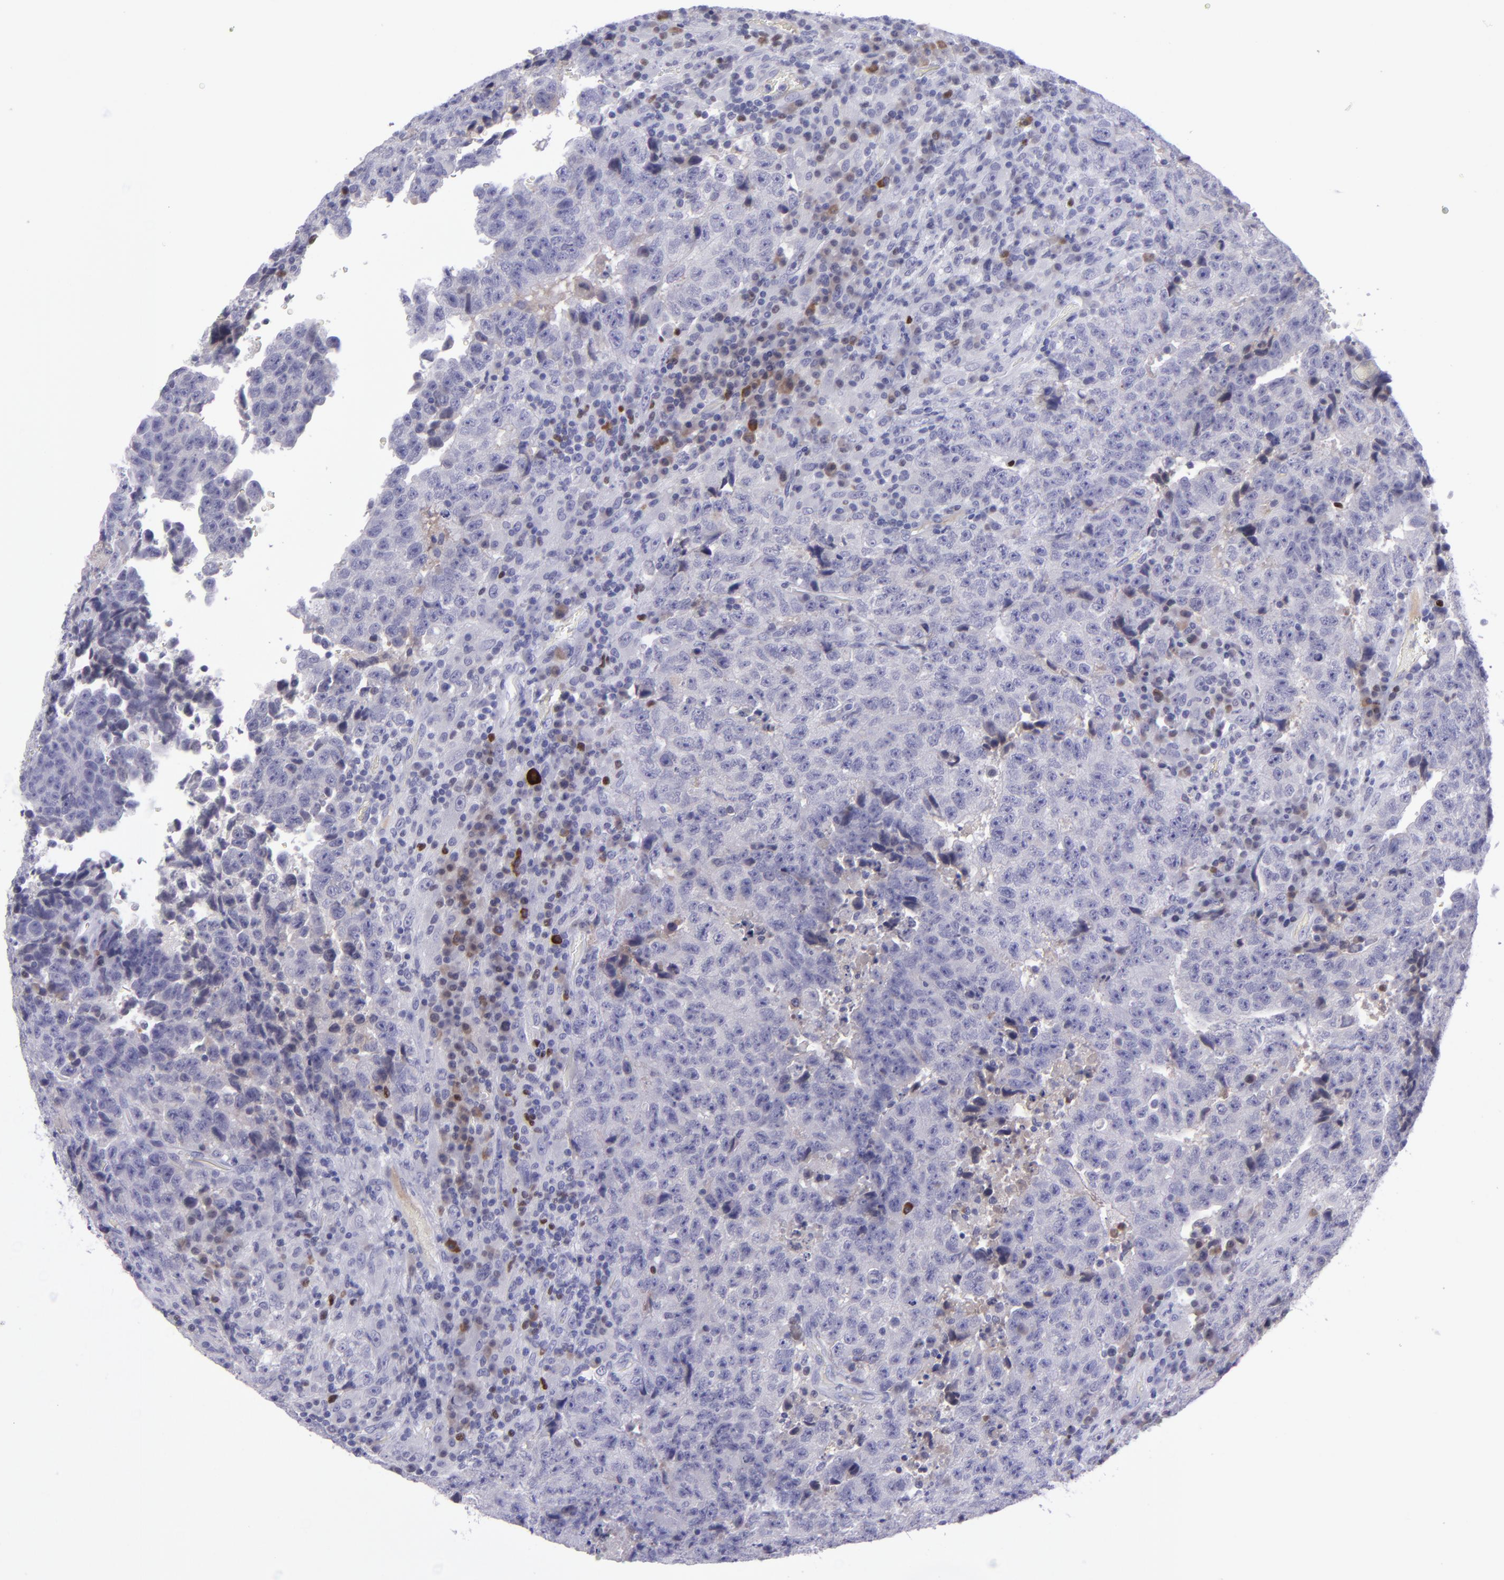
{"staining": {"intensity": "weak", "quantity": "<25%", "location": "cytoplasmic/membranous,nuclear"}, "tissue": "testis cancer", "cell_type": "Tumor cells", "image_type": "cancer", "snomed": [{"axis": "morphology", "description": "Necrosis, NOS"}, {"axis": "morphology", "description": "Carcinoma, Embryonal, NOS"}, {"axis": "topography", "description": "Testis"}], "caption": "Testis cancer was stained to show a protein in brown. There is no significant positivity in tumor cells.", "gene": "POU2F2", "patient": {"sex": "male", "age": 19}}